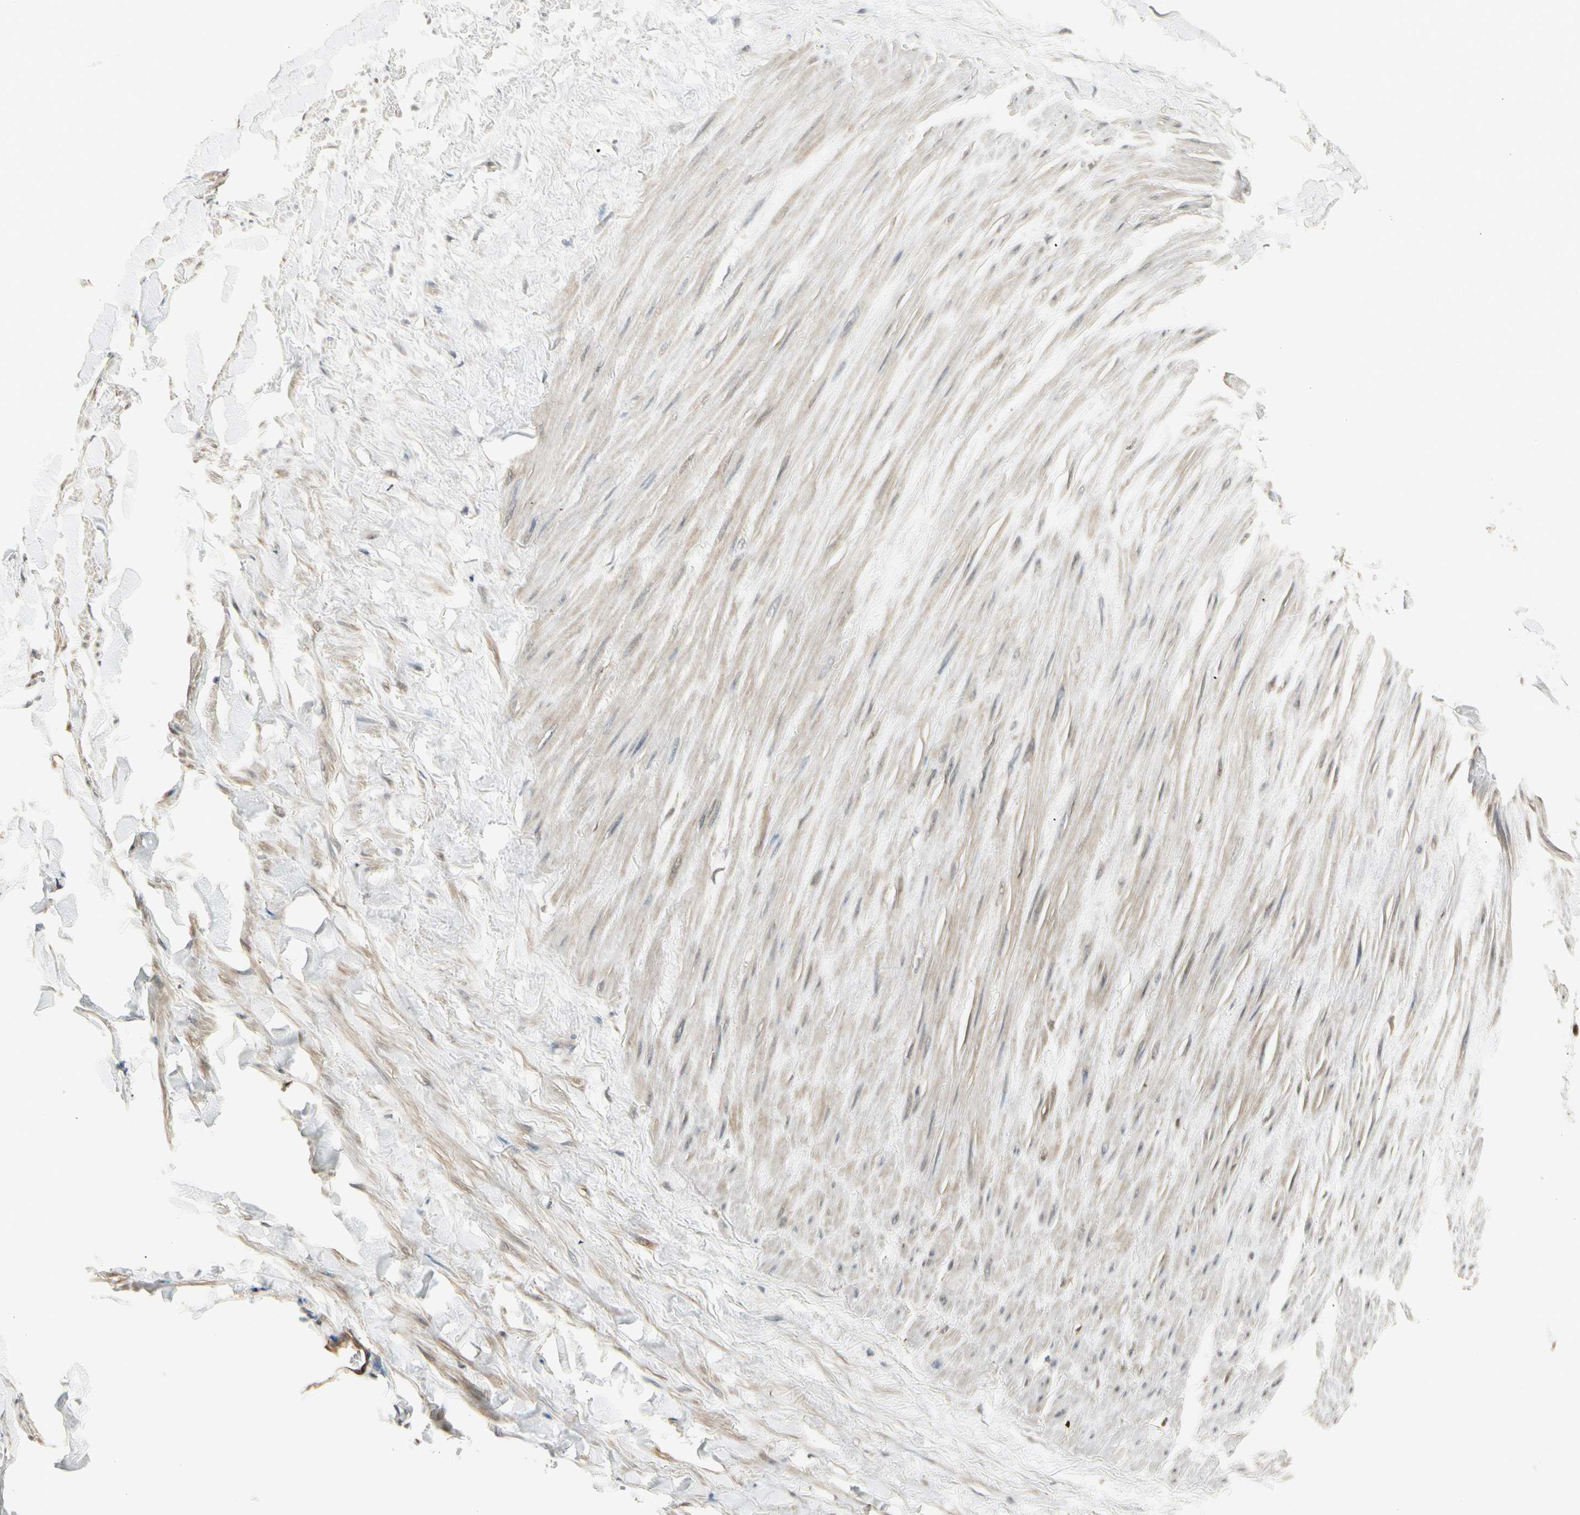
{"staining": {"intensity": "moderate", "quantity": ">75%", "location": "cytoplasmic/membranous"}, "tissue": "adipose tissue", "cell_type": "Adipocytes", "image_type": "normal", "snomed": [{"axis": "morphology", "description": "Normal tissue, NOS"}, {"axis": "topography", "description": "Adipose tissue"}, {"axis": "topography", "description": "Peripheral nerve tissue"}], "caption": "IHC of benign adipose tissue displays medium levels of moderate cytoplasmic/membranous staining in approximately >75% of adipocytes. The staining was performed using DAB, with brown indicating positive protein expression. Nuclei are stained blue with hematoxylin.", "gene": "SERPINB6", "patient": {"sex": "male", "age": 52}}